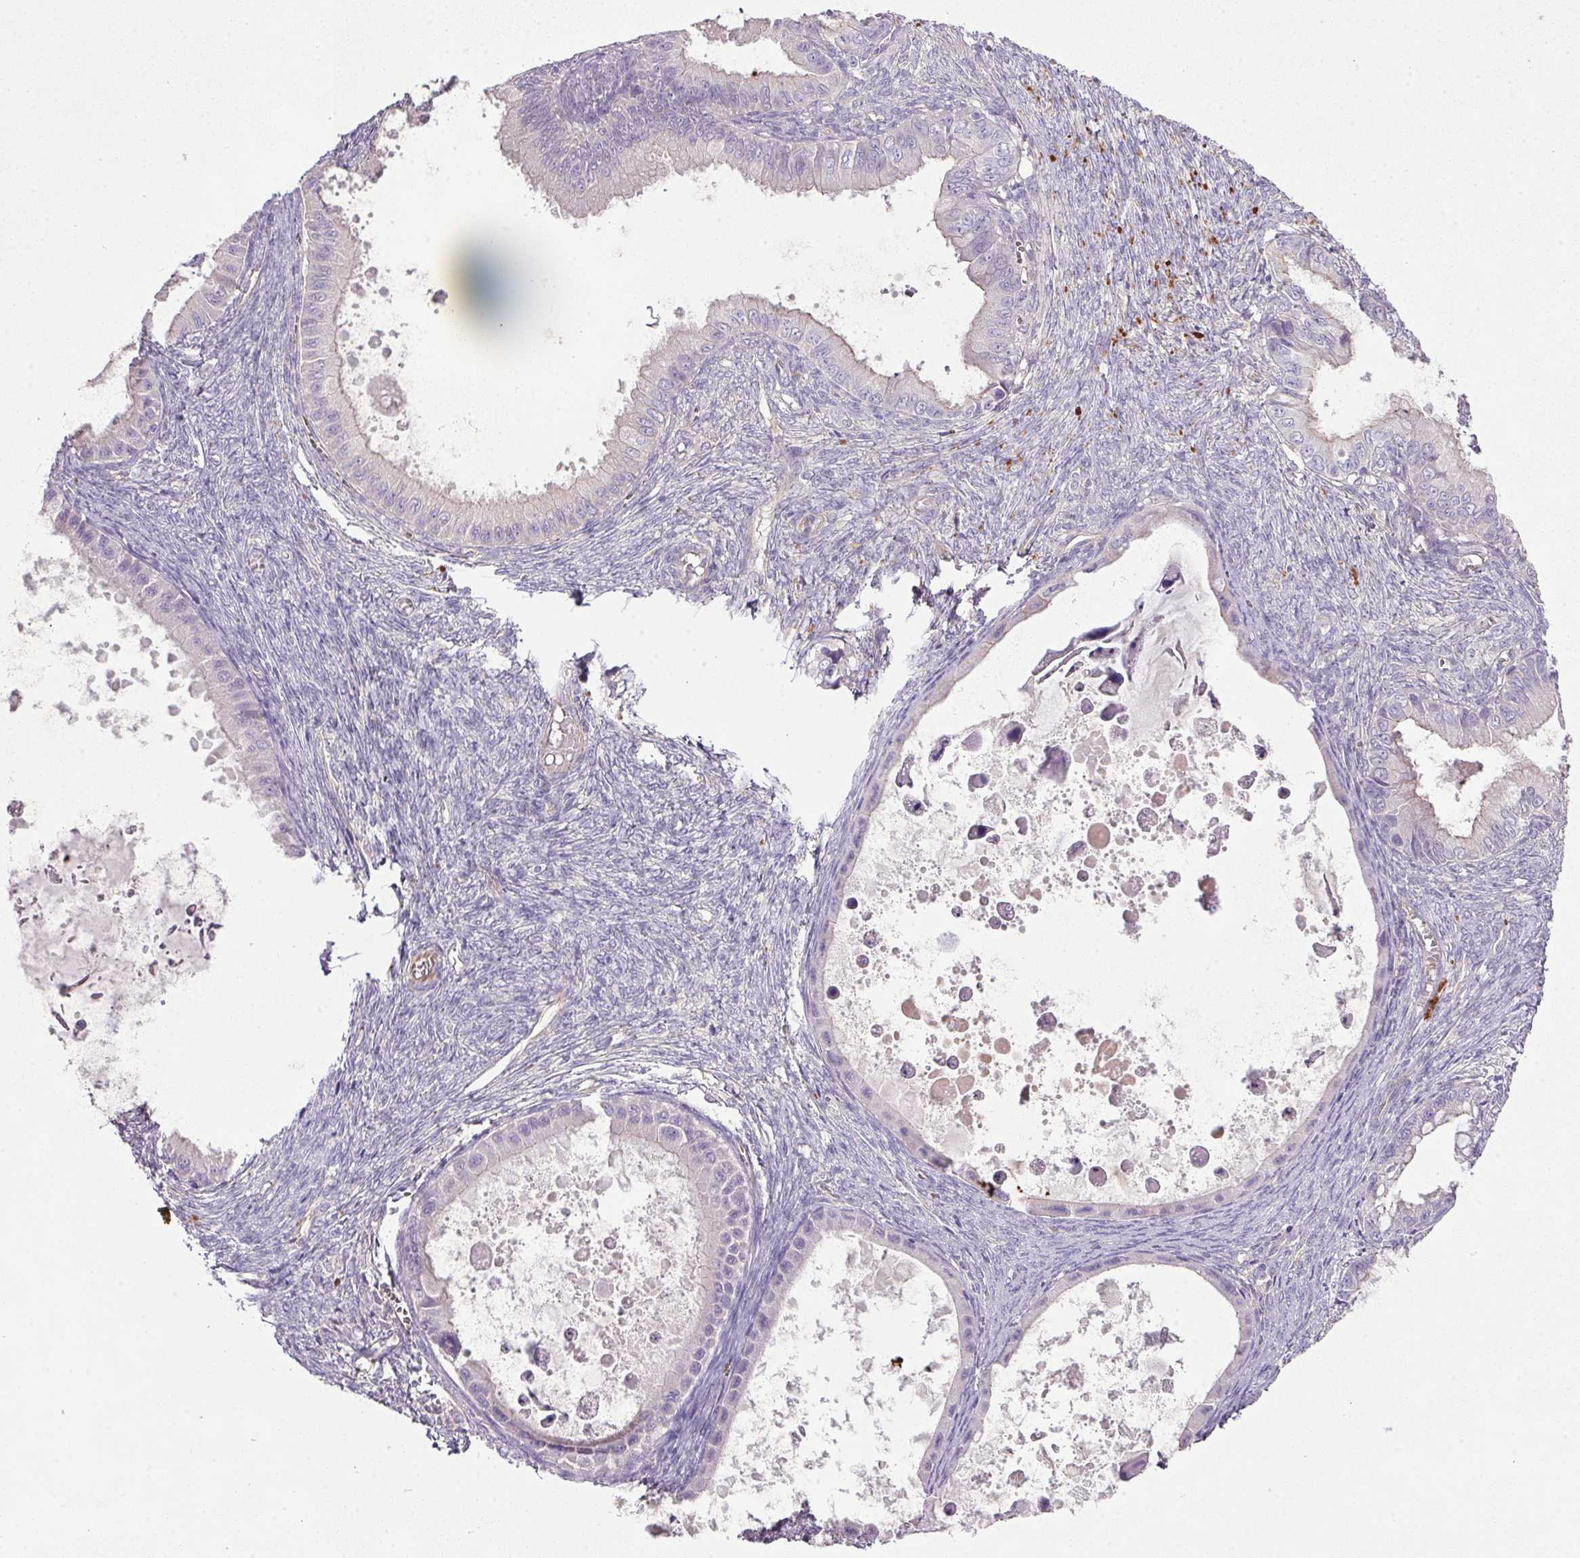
{"staining": {"intensity": "negative", "quantity": "none", "location": "none"}, "tissue": "ovarian cancer", "cell_type": "Tumor cells", "image_type": "cancer", "snomed": [{"axis": "morphology", "description": "Cystadenocarcinoma, mucinous, NOS"}, {"axis": "topography", "description": "Ovary"}], "caption": "DAB (3,3'-diaminobenzidine) immunohistochemical staining of ovarian cancer exhibits no significant staining in tumor cells. (DAB (3,3'-diaminobenzidine) immunohistochemistry visualized using brightfield microscopy, high magnification).", "gene": "APOC4", "patient": {"sex": "female", "age": 64}}